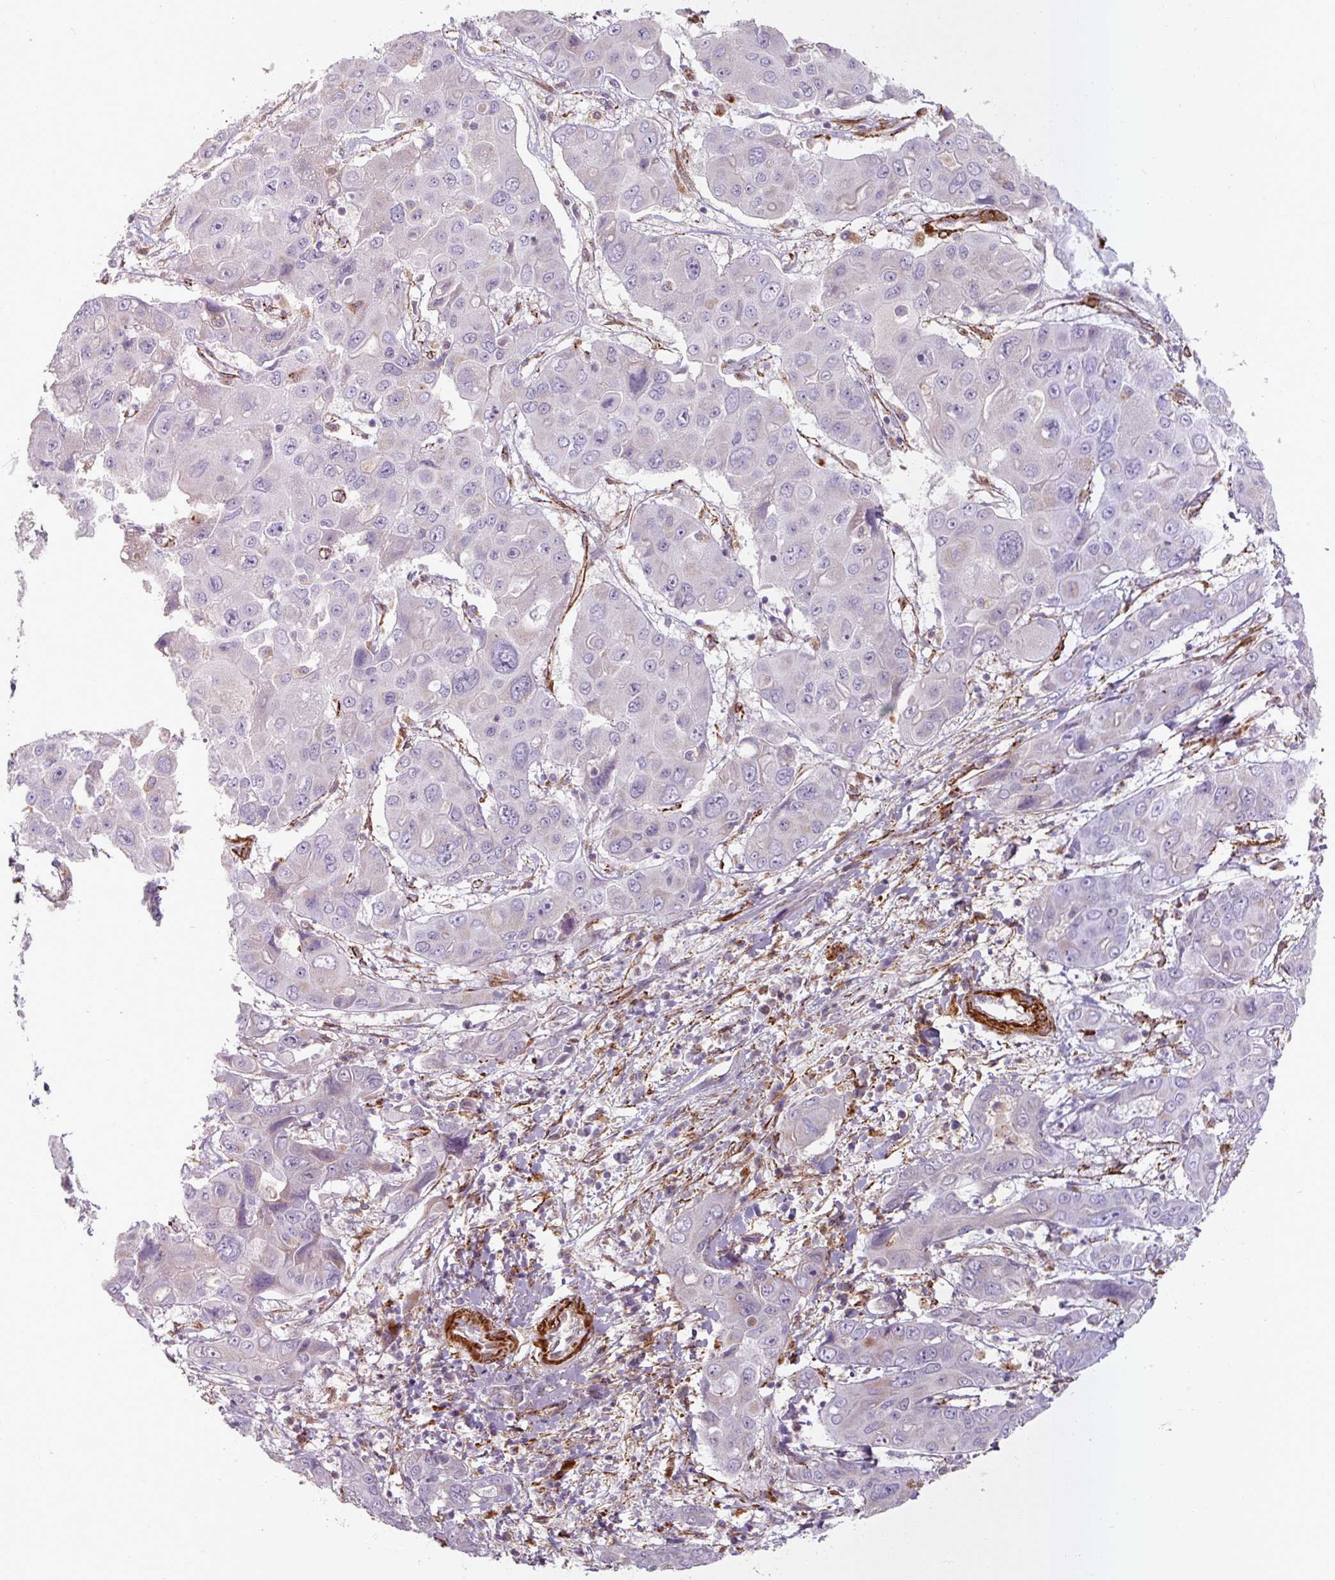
{"staining": {"intensity": "negative", "quantity": "none", "location": "none"}, "tissue": "liver cancer", "cell_type": "Tumor cells", "image_type": "cancer", "snomed": [{"axis": "morphology", "description": "Cholangiocarcinoma"}, {"axis": "topography", "description": "Liver"}], "caption": "Immunohistochemistry of liver cancer (cholangiocarcinoma) shows no staining in tumor cells. Nuclei are stained in blue.", "gene": "MRPS5", "patient": {"sex": "male", "age": 67}}